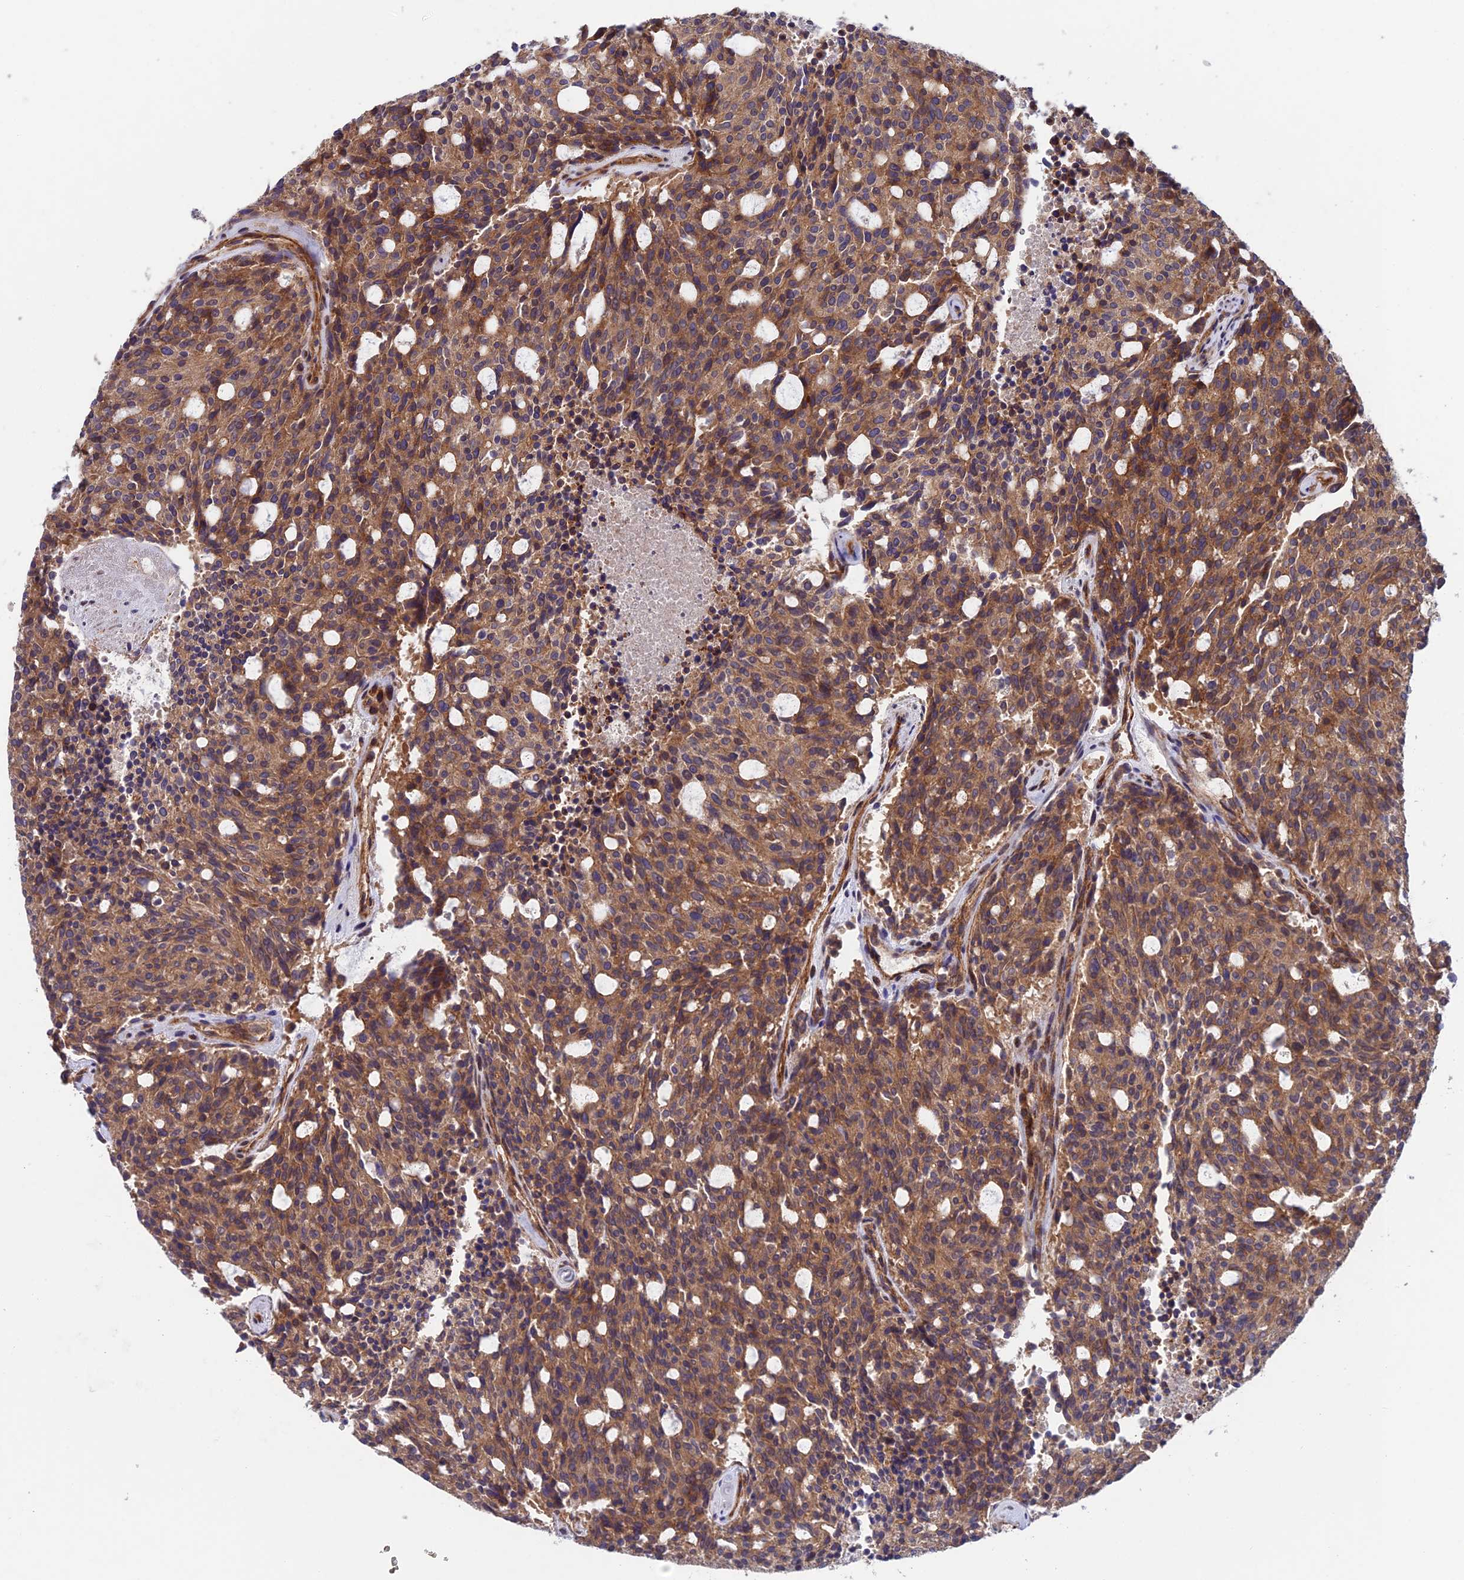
{"staining": {"intensity": "moderate", "quantity": ">75%", "location": "cytoplasmic/membranous"}, "tissue": "carcinoid", "cell_type": "Tumor cells", "image_type": "cancer", "snomed": [{"axis": "morphology", "description": "Carcinoid, malignant, NOS"}, {"axis": "topography", "description": "Pancreas"}], "caption": "Approximately >75% of tumor cells in carcinoid demonstrate moderate cytoplasmic/membranous protein expression as visualized by brown immunohistochemical staining.", "gene": "ADAMTS15", "patient": {"sex": "female", "age": 54}}